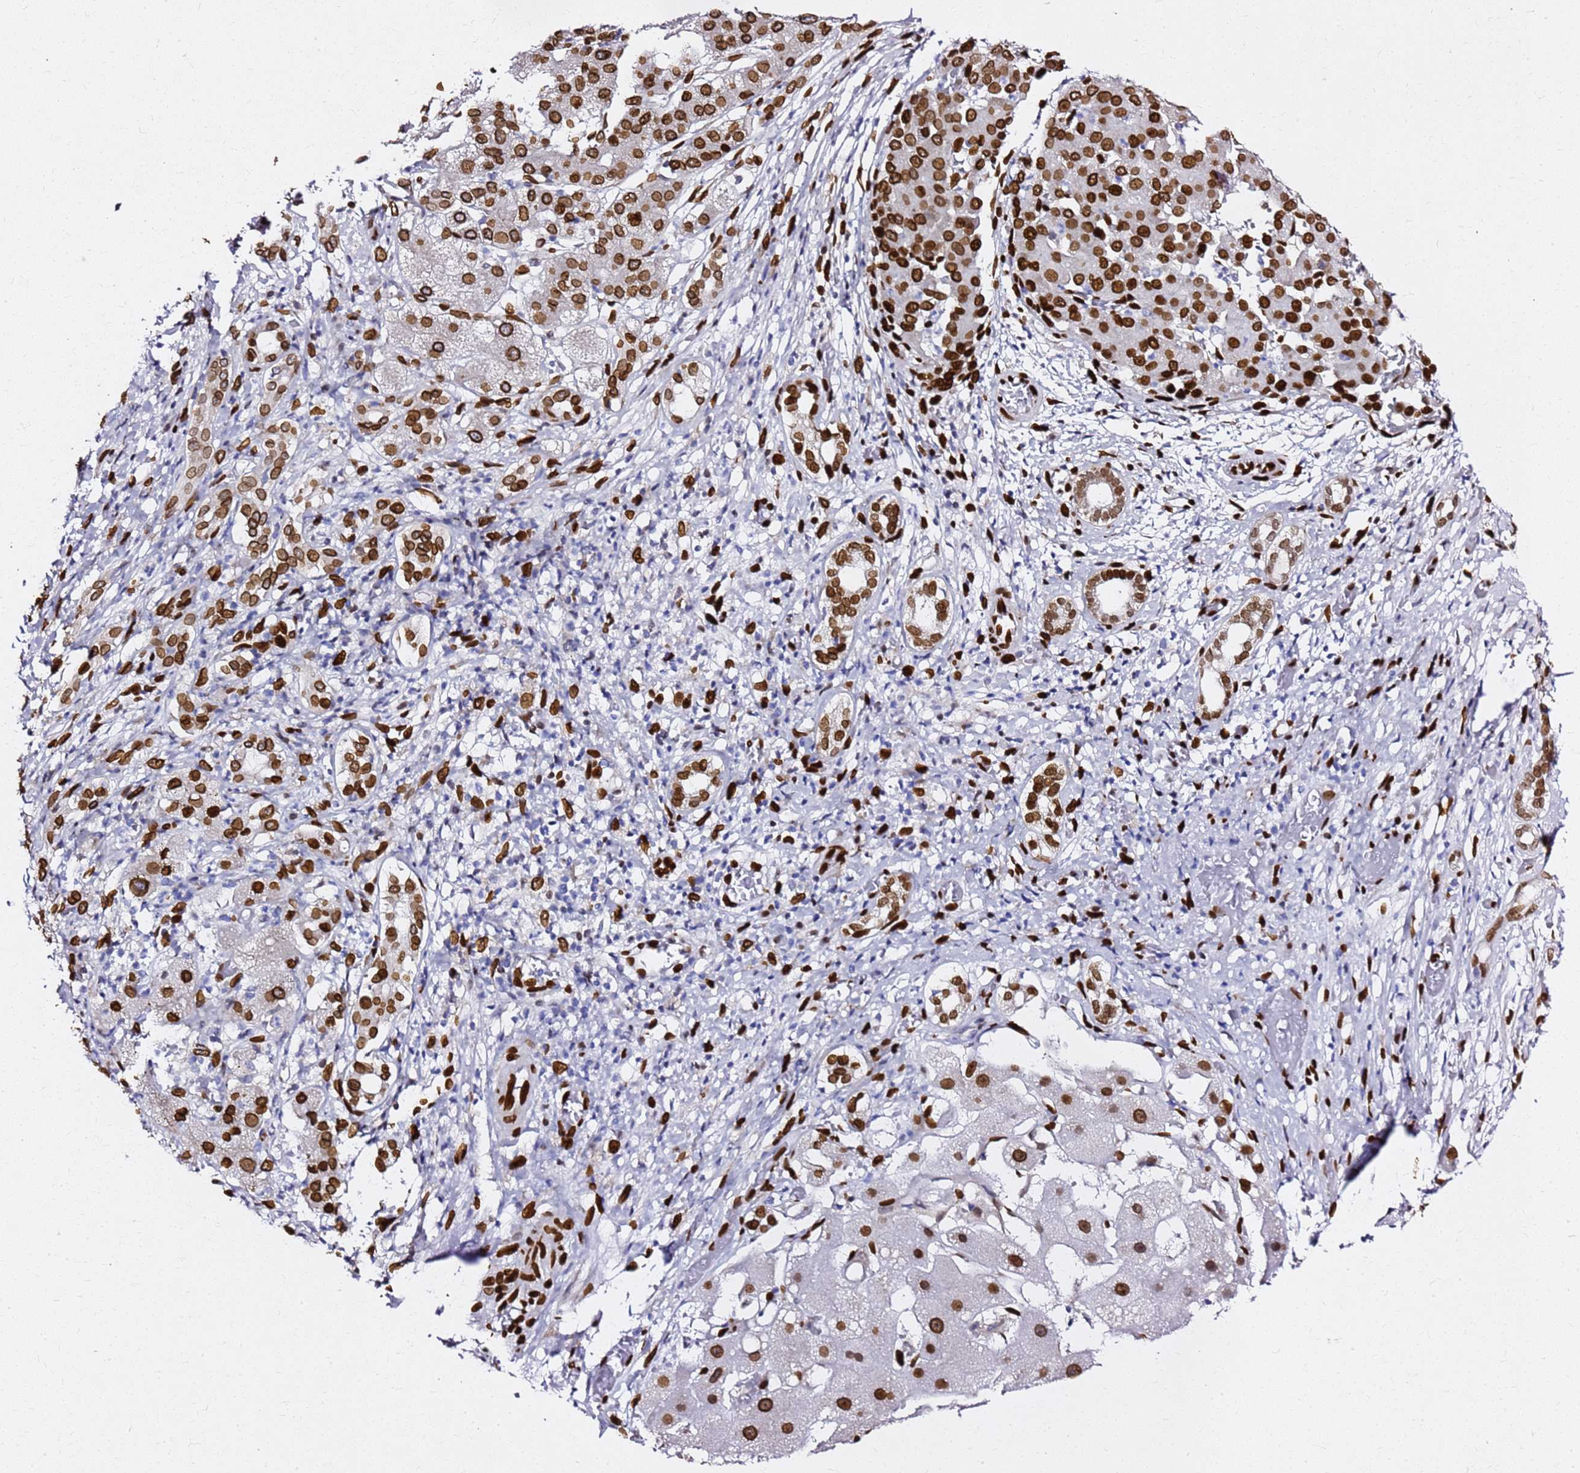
{"staining": {"intensity": "strong", "quantity": ">75%", "location": "cytoplasmic/membranous,nuclear"}, "tissue": "liver cancer", "cell_type": "Tumor cells", "image_type": "cancer", "snomed": [{"axis": "morphology", "description": "Carcinoma, Hepatocellular, NOS"}, {"axis": "topography", "description": "Liver"}], "caption": "Immunohistochemical staining of liver hepatocellular carcinoma displays high levels of strong cytoplasmic/membranous and nuclear positivity in about >75% of tumor cells.", "gene": "C6orf141", "patient": {"sex": "male", "age": 65}}